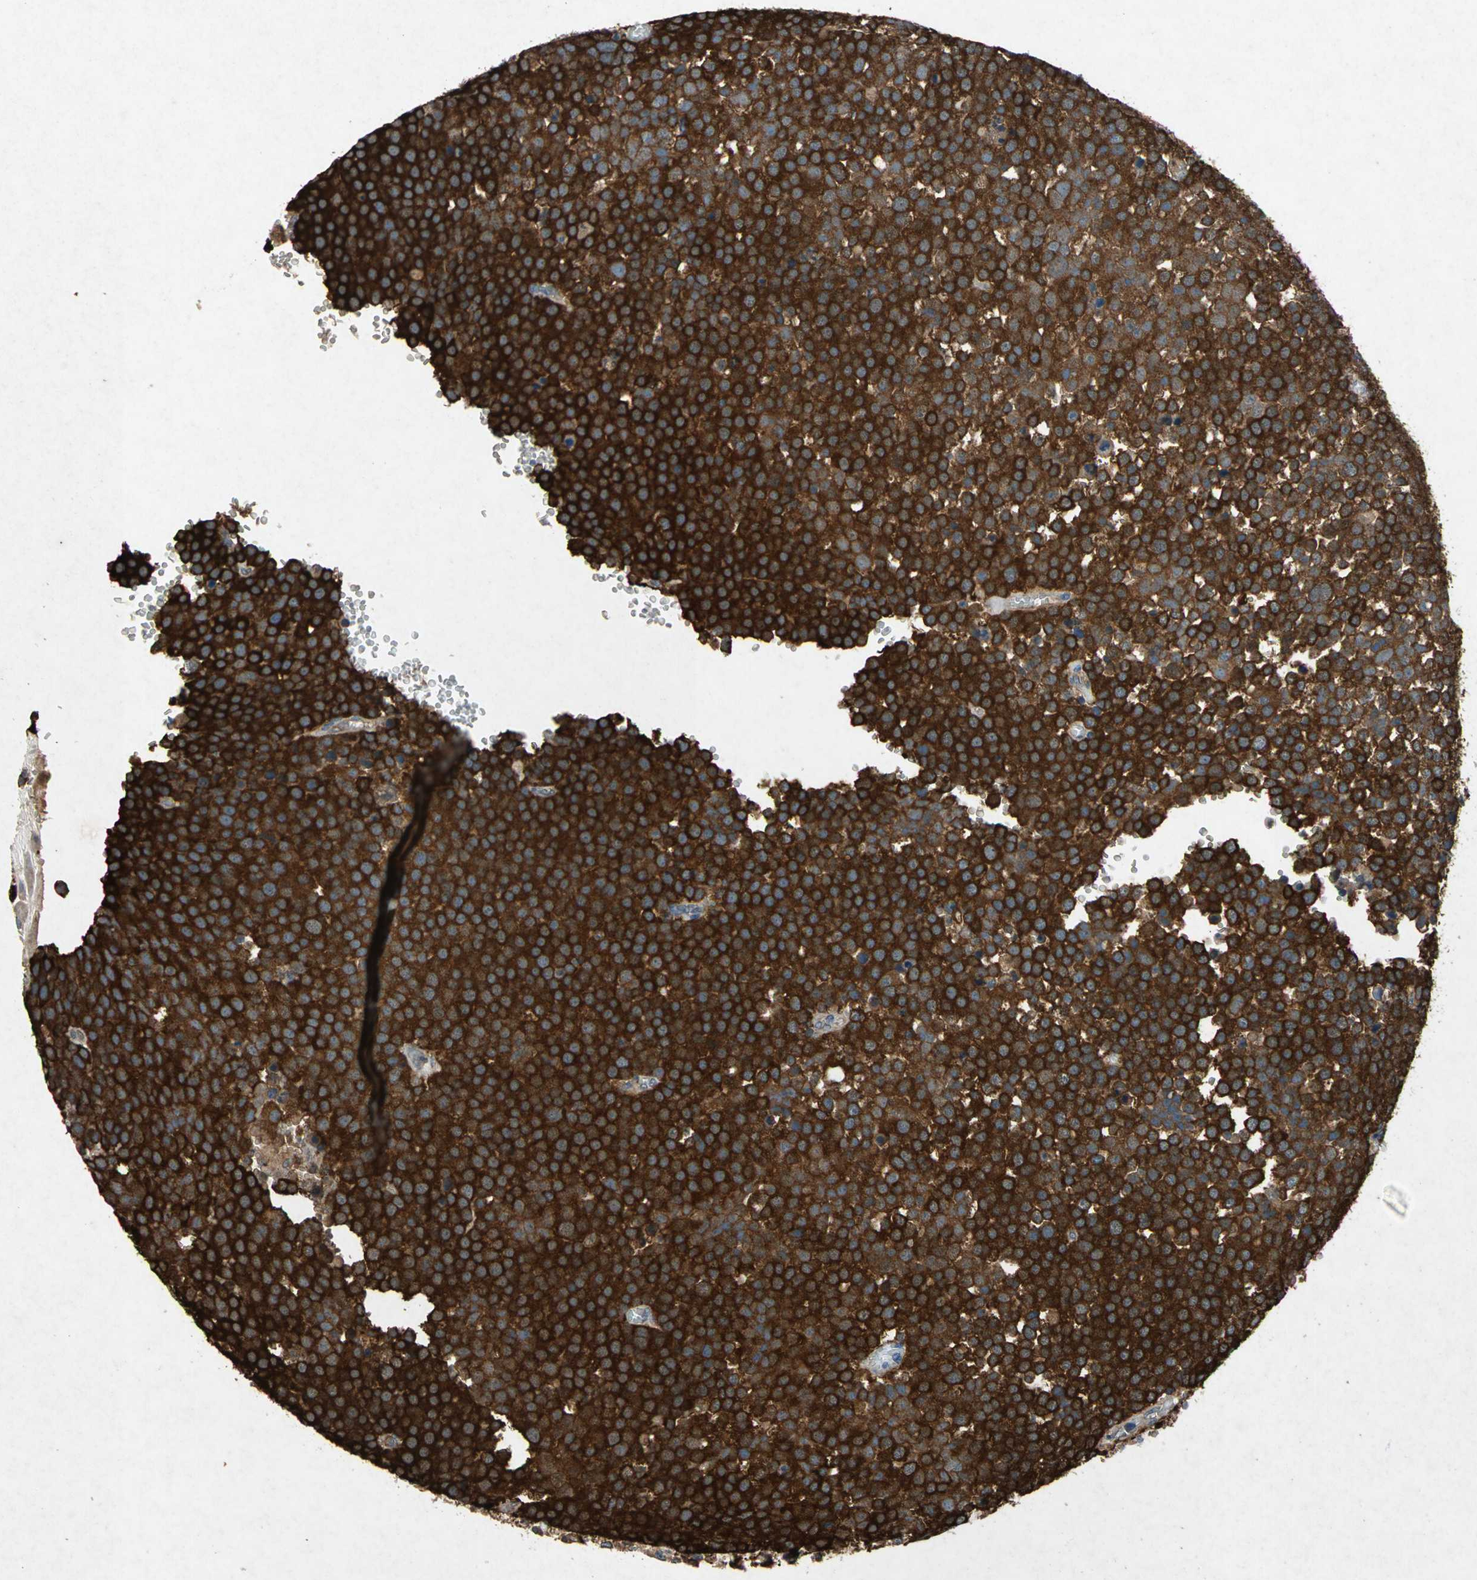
{"staining": {"intensity": "strong", "quantity": ">75%", "location": "cytoplasmic/membranous"}, "tissue": "testis cancer", "cell_type": "Tumor cells", "image_type": "cancer", "snomed": [{"axis": "morphology", "description": "Seminoma, NOS"}, {"axis": "topography", "description": "Testis"}], "caption": "A brown stain highlights strong cytoplasmic/membranous expression of a protein in human seminoma (testis) tumor cells. (brown staining indicates protein expression, while blue staining denotes nuclei).", "gene": "HSP90AB1", "patient": {"sex": "male", "age": 71}}